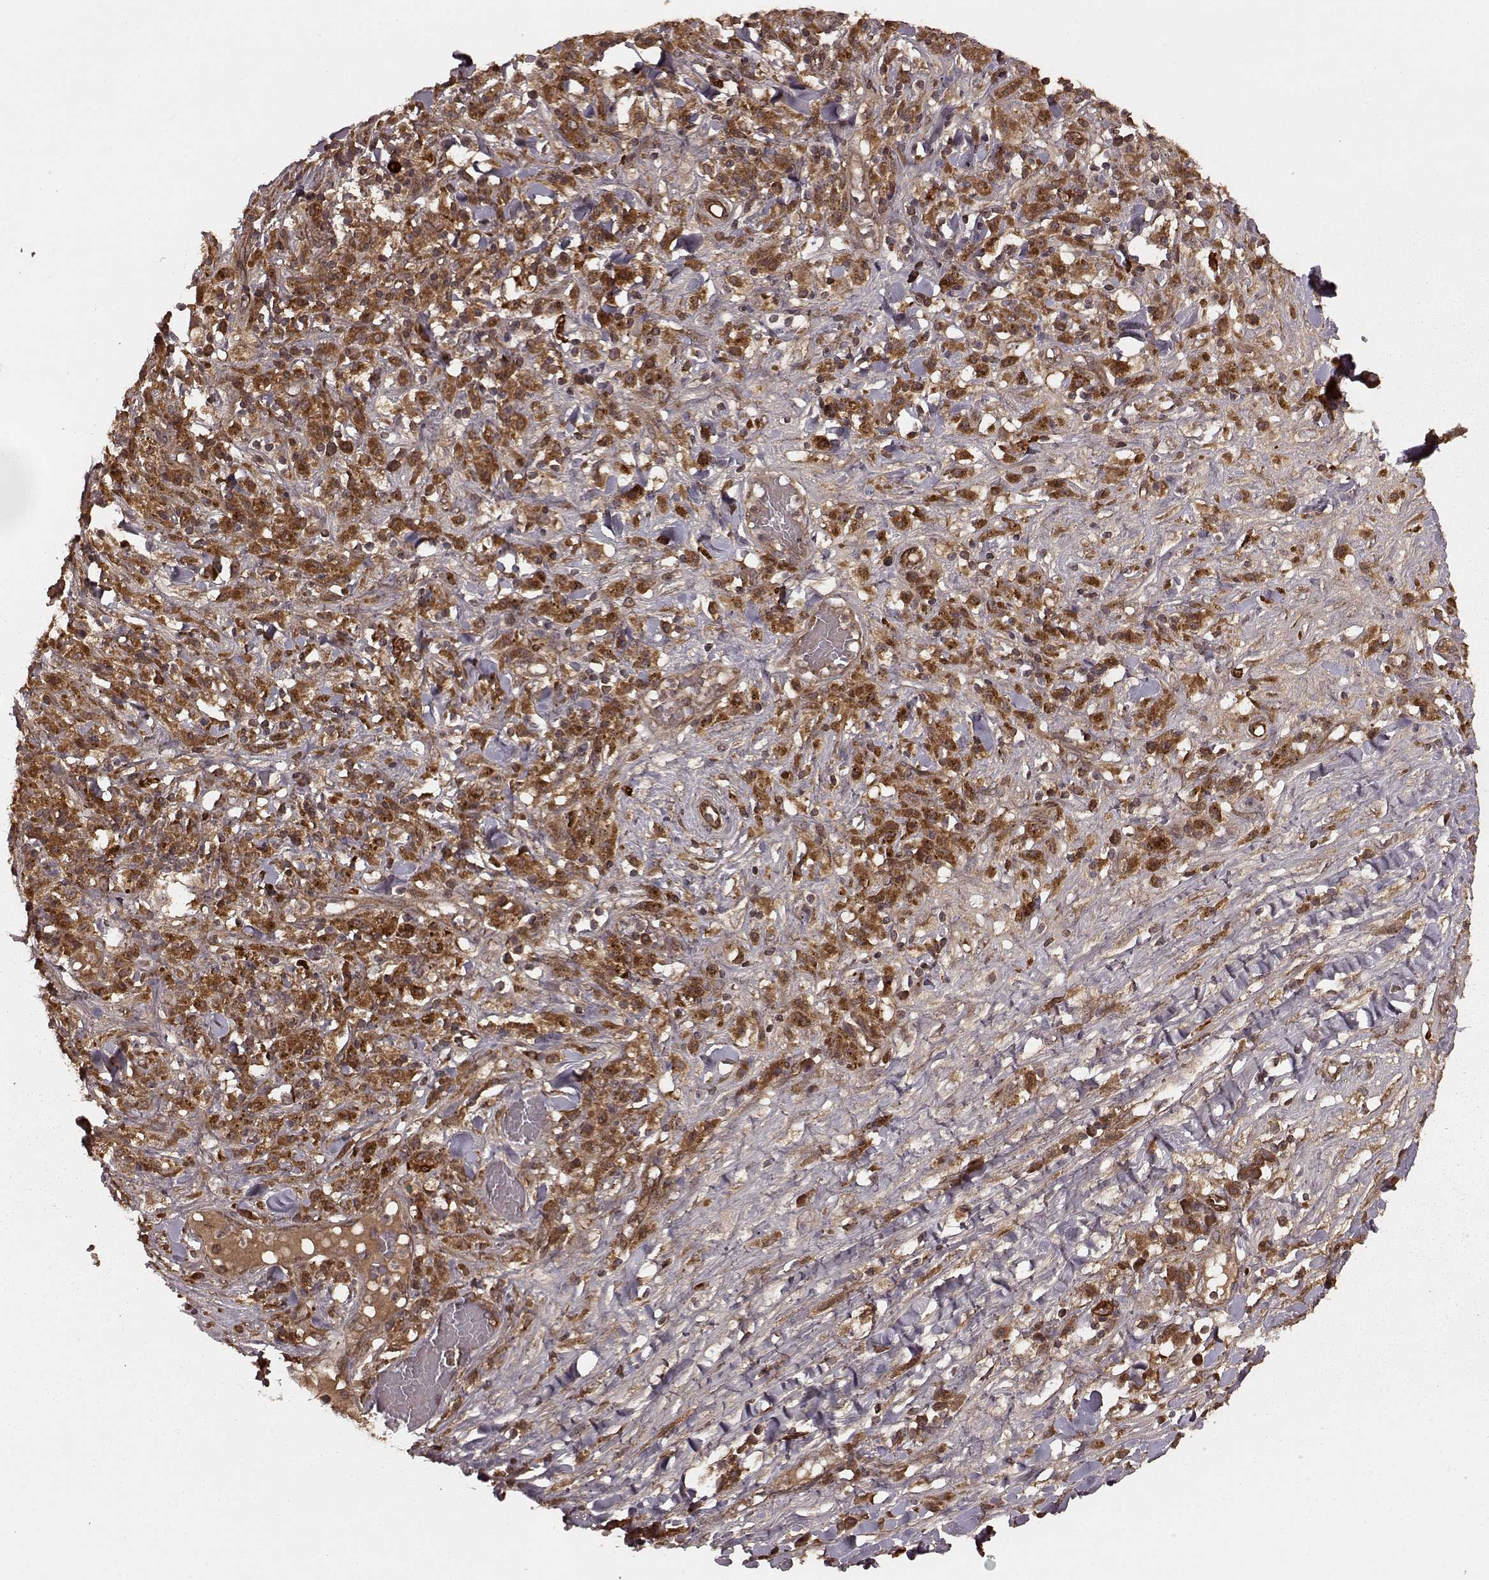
{"staining": {"intensity": "strong", "quantity": ">75%", "location": "cytoplasmic/membranous"}, "tissue": "melanoma", "cell_type": "Tumor cells", "image_type": "cancer", "snomed": [{"axis": "morphology", "description": "Malignant melanoma, NOS"}, {"axis": "topography", "description": "Skin"}], "caption": "Immunohistochemical staining of malignant melanoma demonstrates strong cytoplasmic/membranous protein expression in about >75% of tumor cells. (DAB (3,3'-diaminobenzidine) = brown stain, brightfield microscopy at high magnification).", "gene": "AGPAT1", "patient": {"sex": "female", "age": 91}}